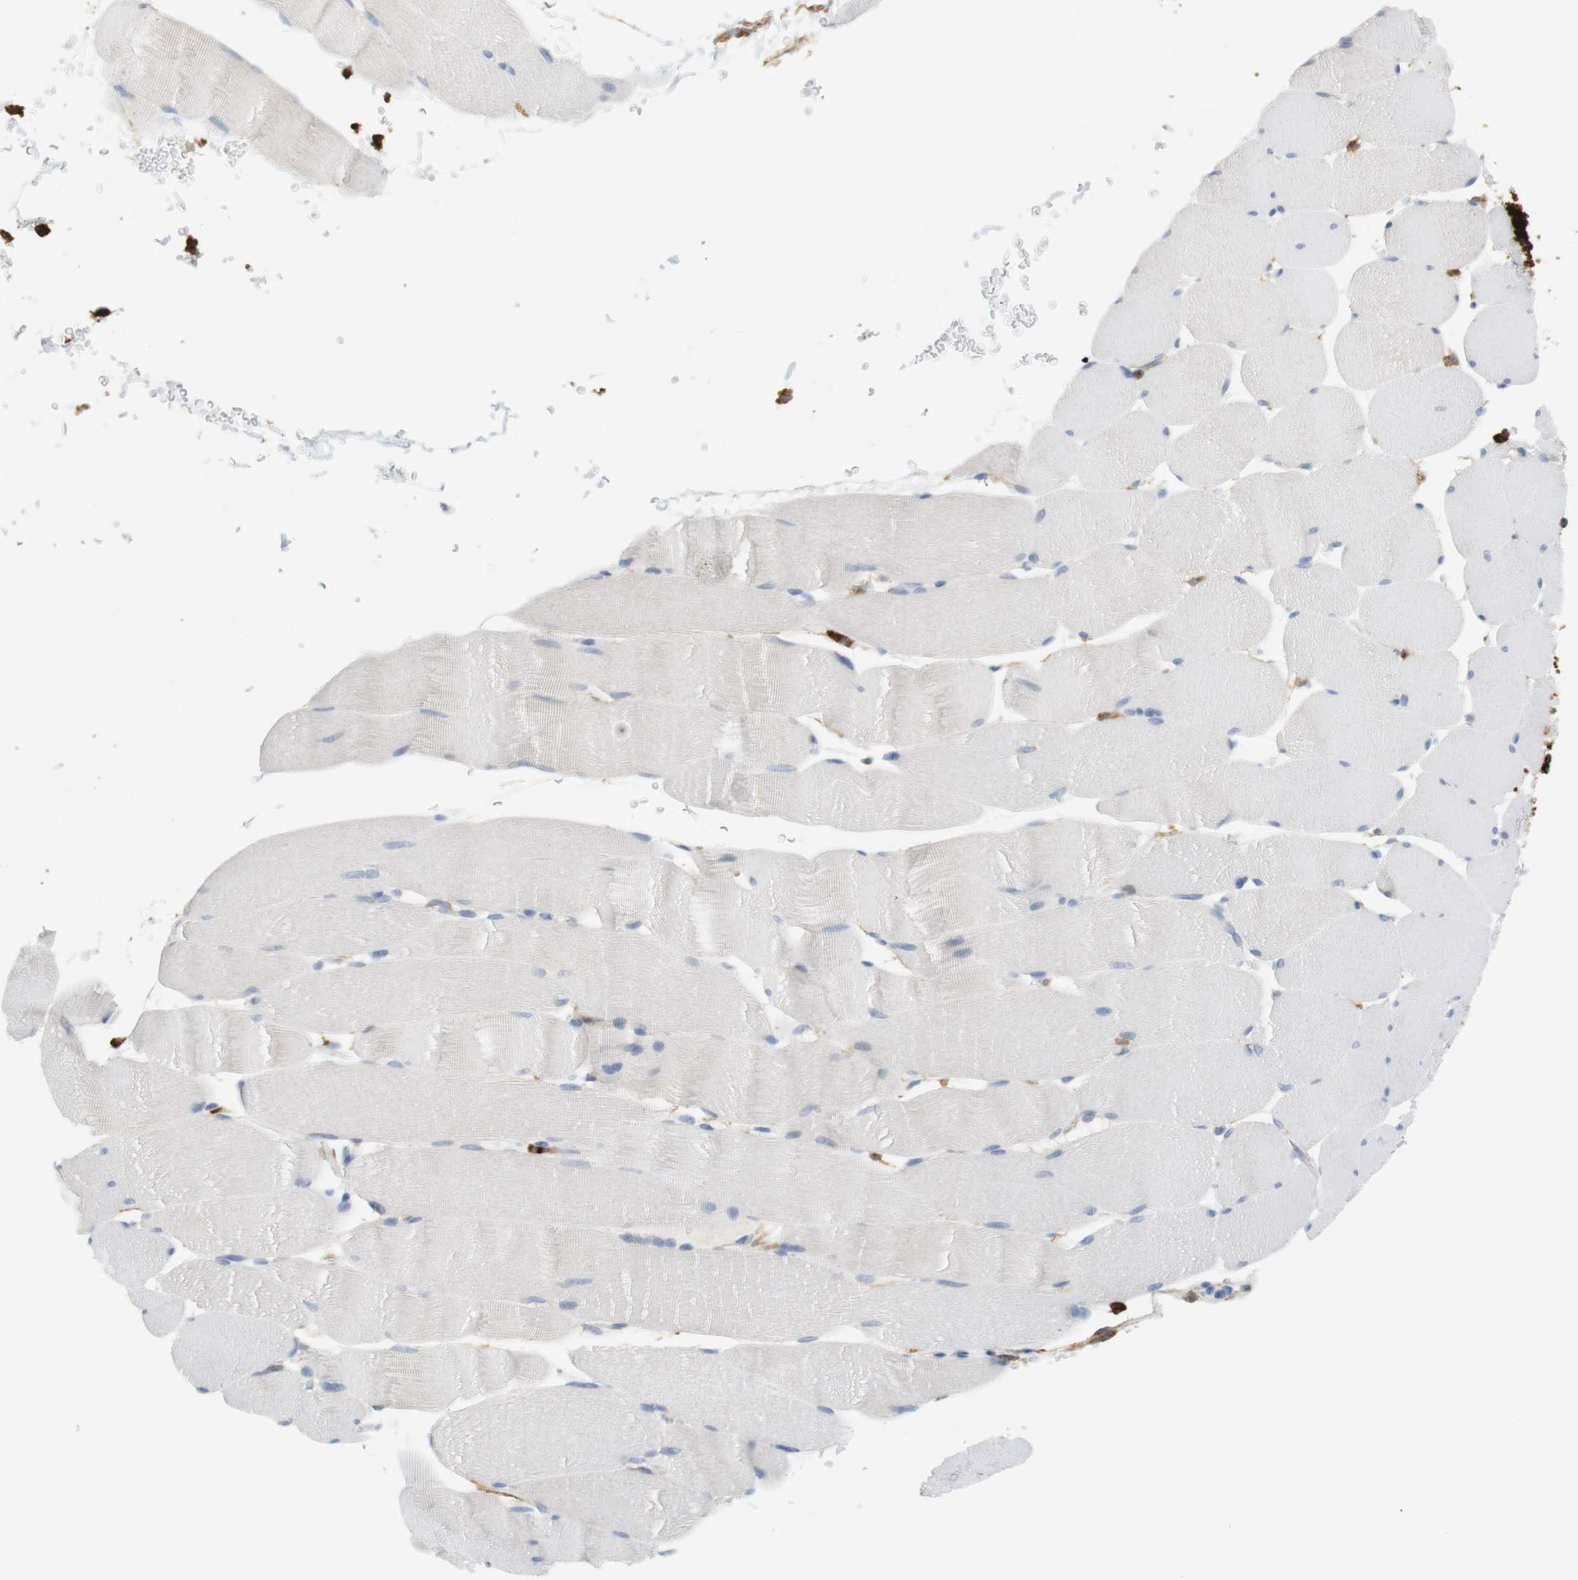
{"staining": {"intensity": "negative", "quantity": "none", "location": "none"}, "tissue": "skeletal muscle", "cell_type": "Myocytes", "image_type": "normal", "snomed": [{"axis": "morphology", "description": "Normal tissue, NOS"}, {"axis": "topography", "description": "Skeletal muscle"}], "caption": "Histopathology image shows no protein staining in myocytes of unremarkable skeletal muscle. (DAB (3,3'-diaminobenzidine) IHC, high magnification).", "gene": "SIRPA", "patient": {"sex": "male", "age": 62}}